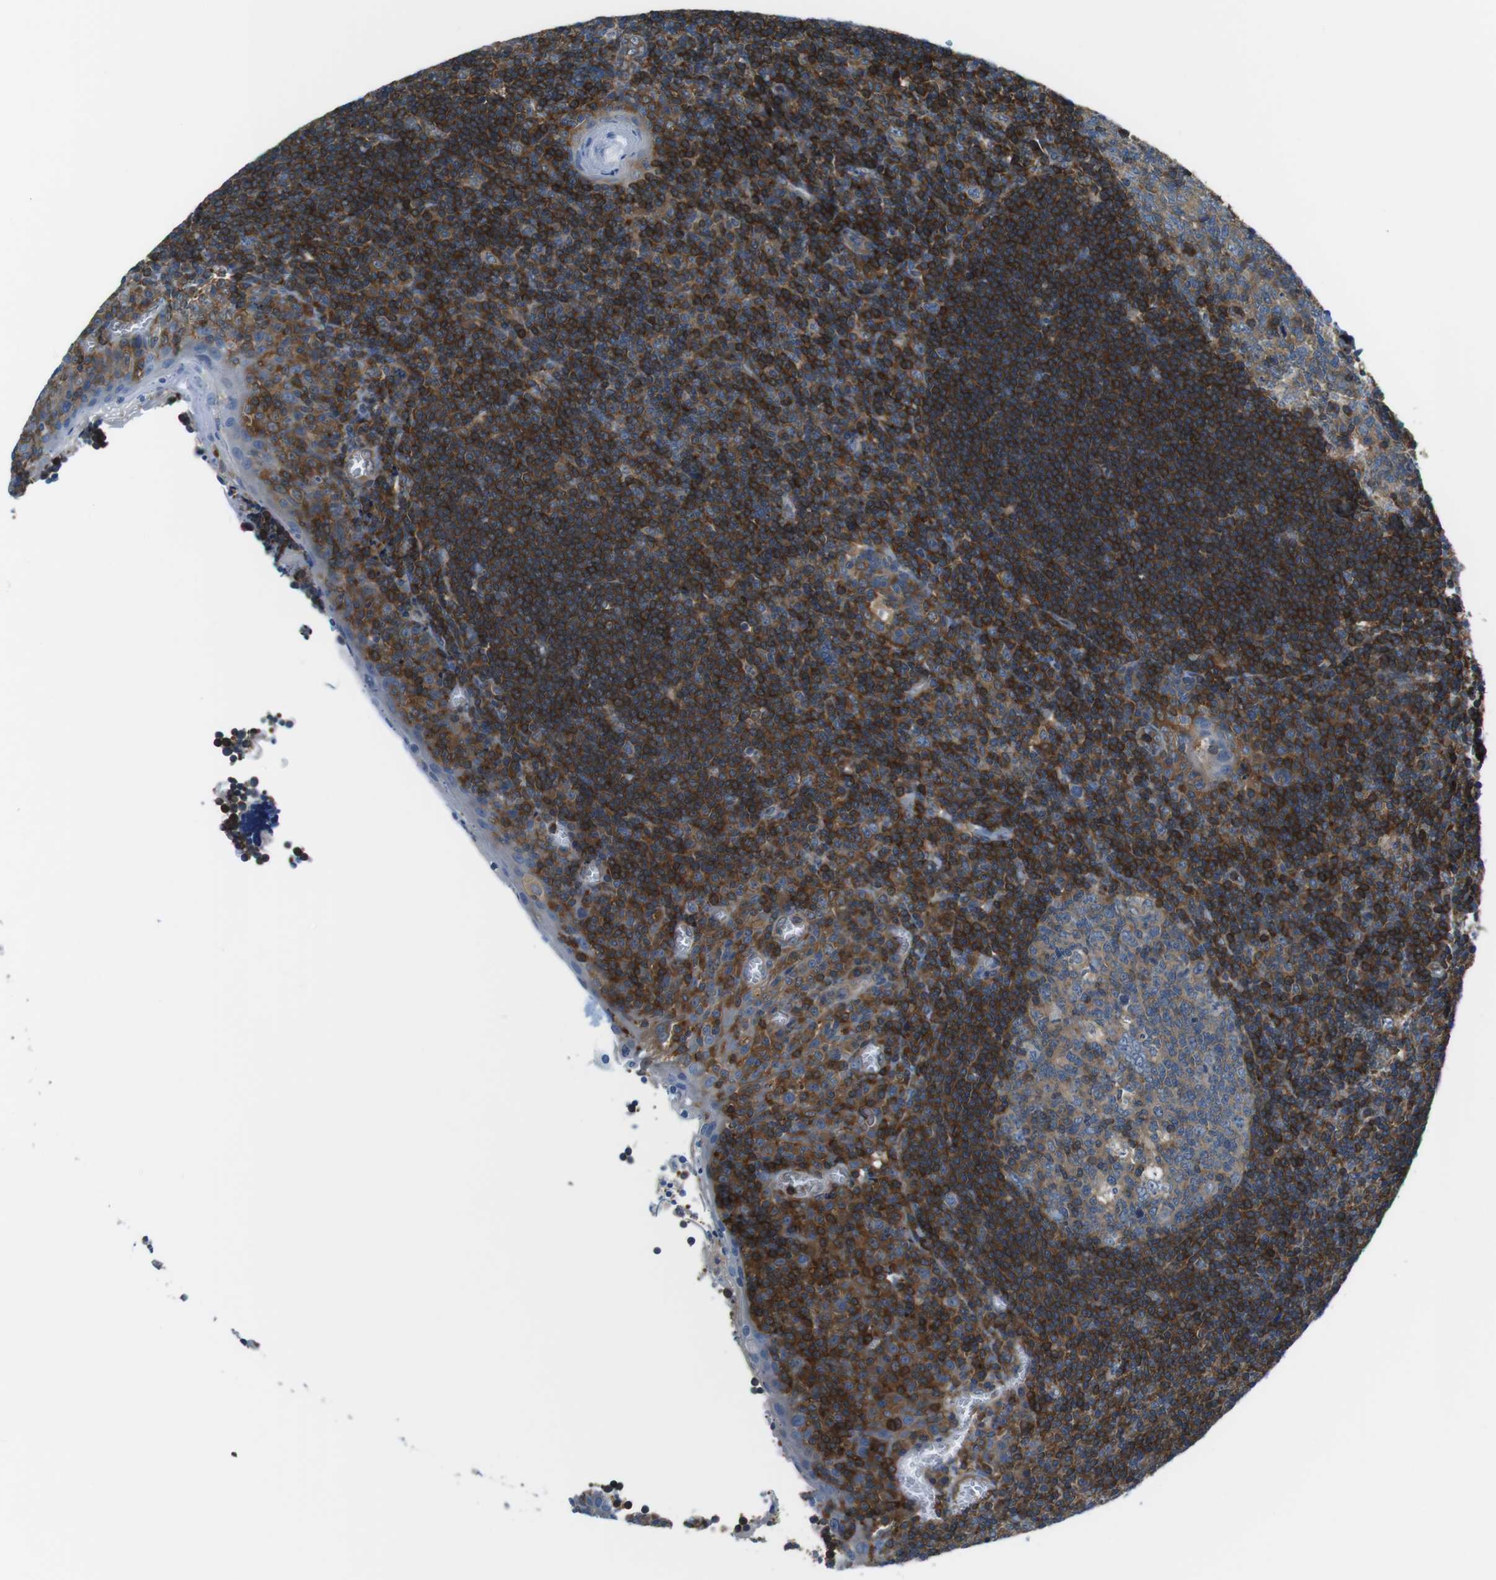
{"staining": {"intensity": "moderate", "quantity": ">75%", "location": "cytoplasmic/membranous"}, "tissue": "tonsil", "cell_type": "Germinal center cells", "image_type": "normal", "snomed": [{"axis": "morphology", "description": "Normal tissue, NOS"}, {"axis": "topography", "description": "Tonsil"}], "caption": "Protein expression analysis of unremarkable tonsil demonstrates moderate cytoplasmic/membranous staining in about >75% of germinal center cells.", "gene": "TES", "patient": {"sex": "male", "age": 37}}